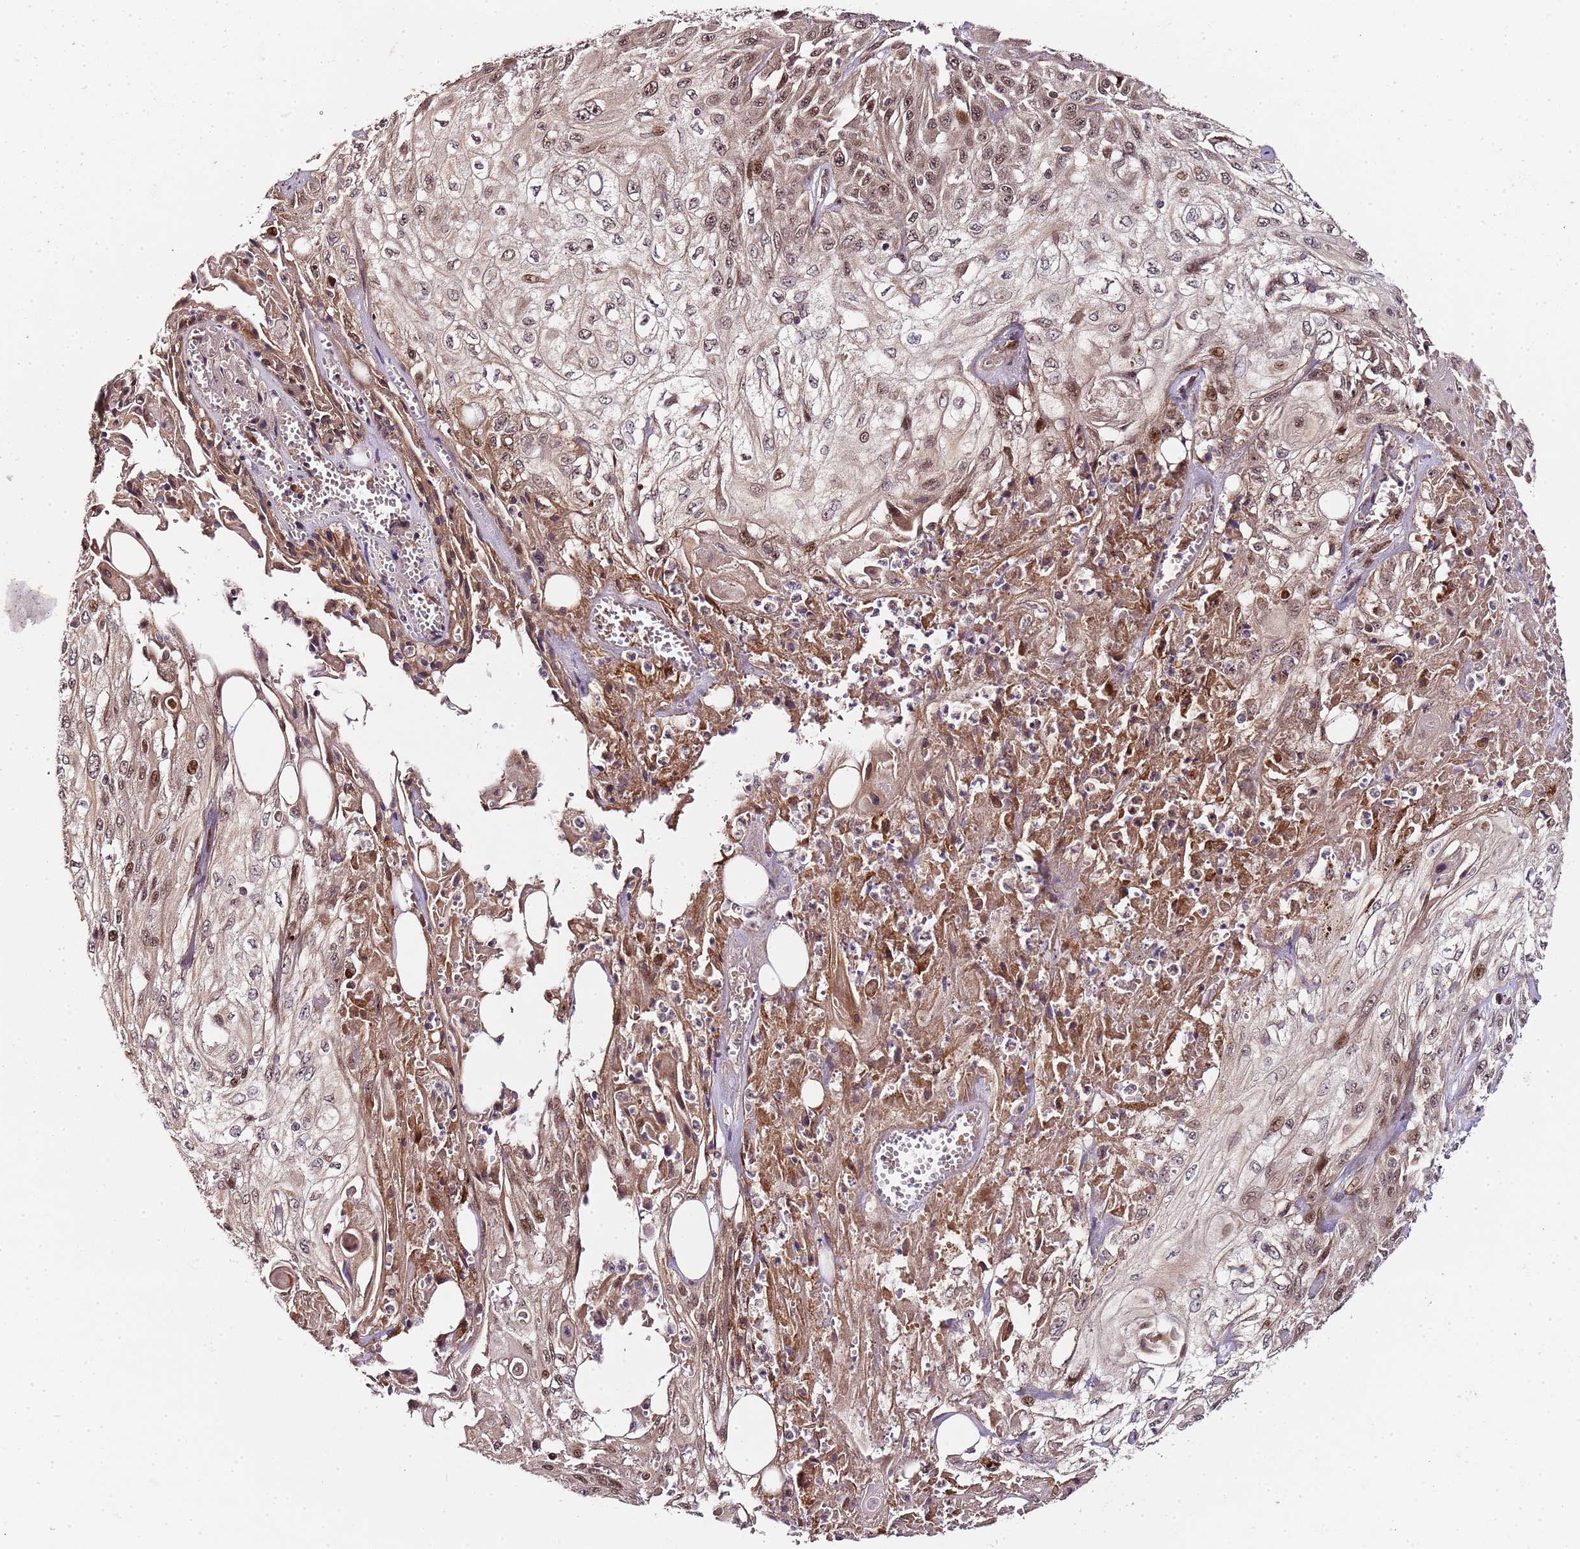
{"staining": {"intensity": "moderate", "quantity": "<25%", "location": "nuclear"}, "tissue": "skin cancer", "cell_type": "Tumor cells", "image_type": "cancer", "snomed": [{"axis": "morphology", "description": "Squamous cell carcinoma, NOS"}, {"axis": "morphology", "description": "Squamous cell carcinoma, metastatic, NOS"}, {"axis": "topography", "description": "Skin"}, {"axis": "topography", "description": "Lymph node"}], "caption": "An IHC histopathology image of tumor tissue is shown. Protein staining in brown shows moderate nuclear positivity in skin cancer within tumor cells.", "gene": "EDC3", "patient": {"sex": "male", "age": 75}}